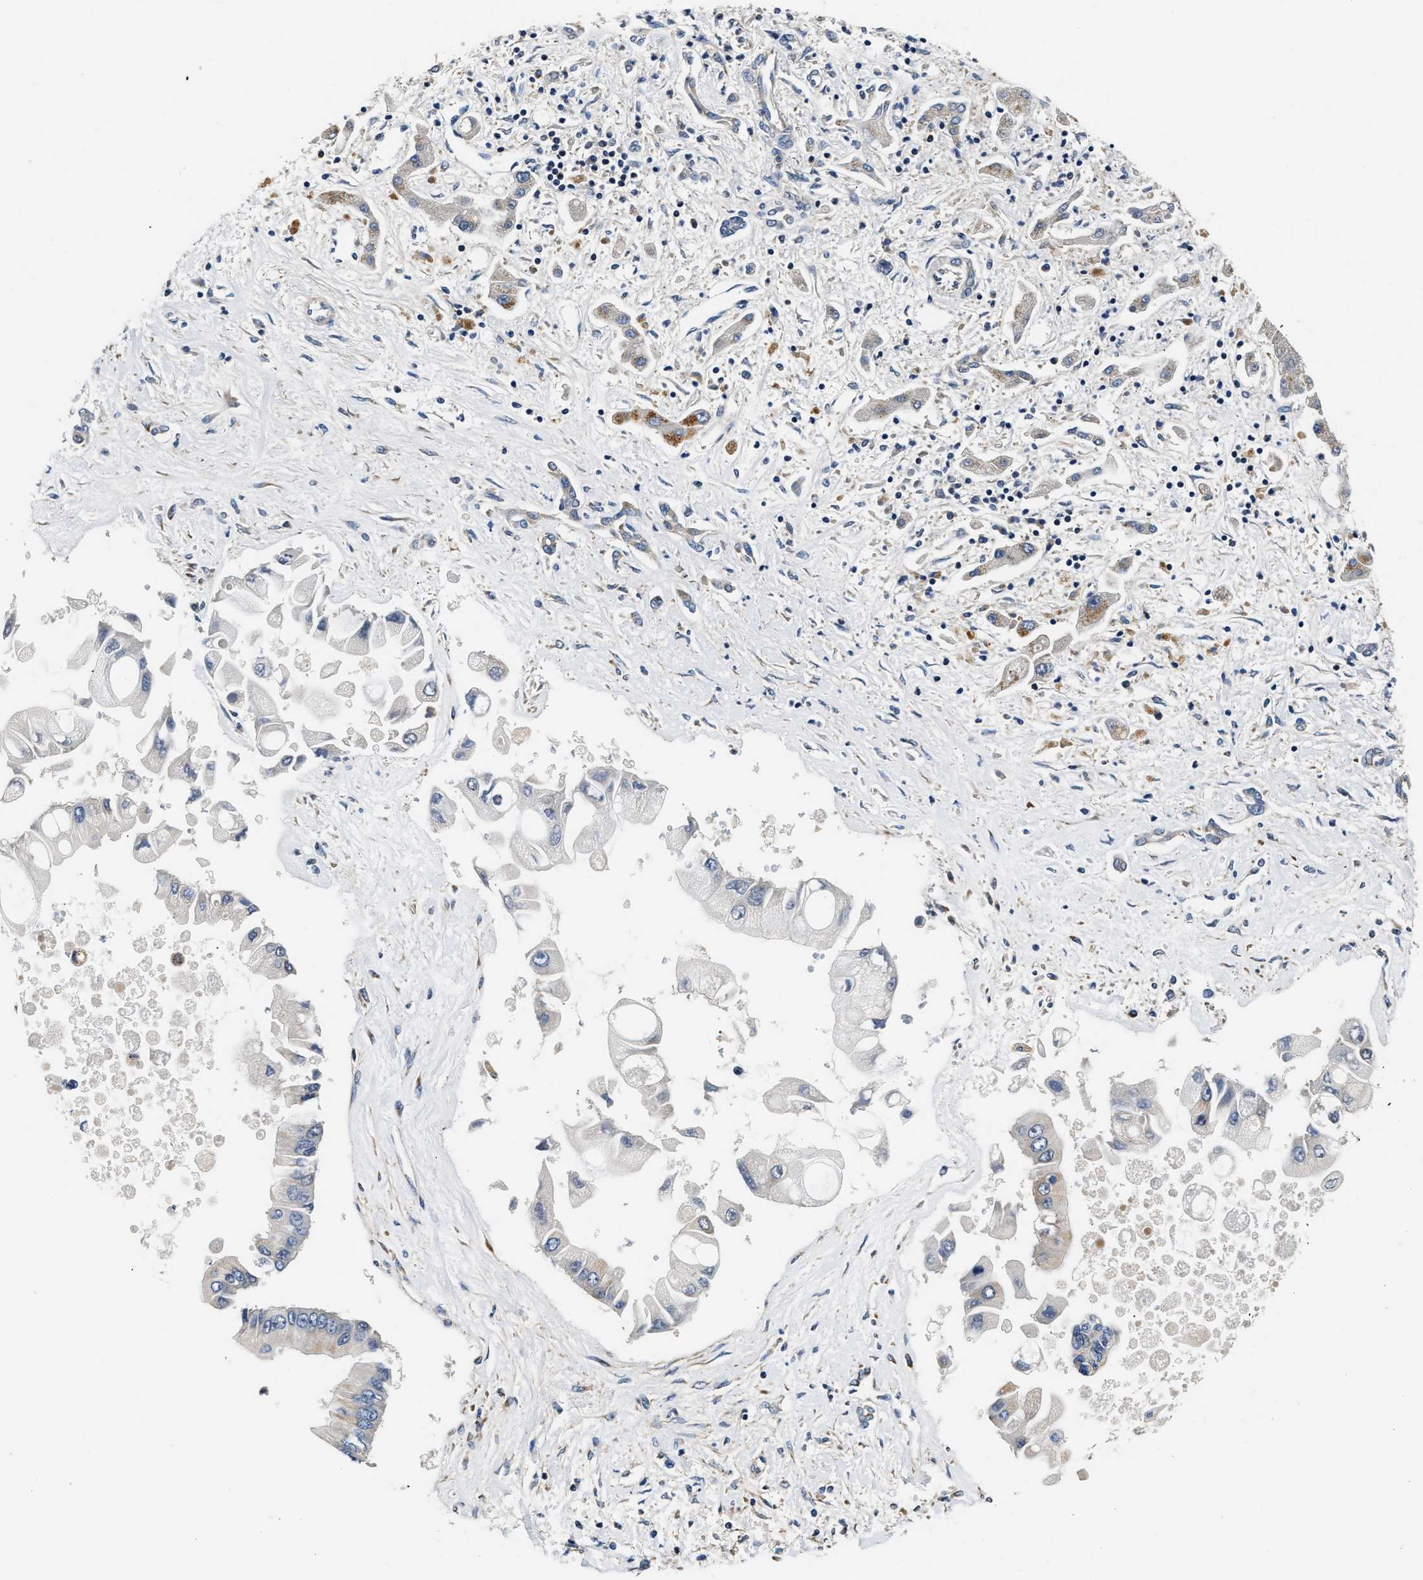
{"staining": {"intensity": "negative", "quantity": "none", "location": "none"}, "tissue": "liver cancer", "cell_type": "Tumor cells", "image_type": "cancer", "snomed": [{"axis": "morphology", "description": "Cholangiocarcinoma"}, {"axis": "topography", "description": "Liver"}], "caption": "IHC micrograph of human liver cancer stained for a protein (brown), which shows no positivity in tumor cells.", "gene": "TEX2", "patient": {"sex": "male", "age": 50}}